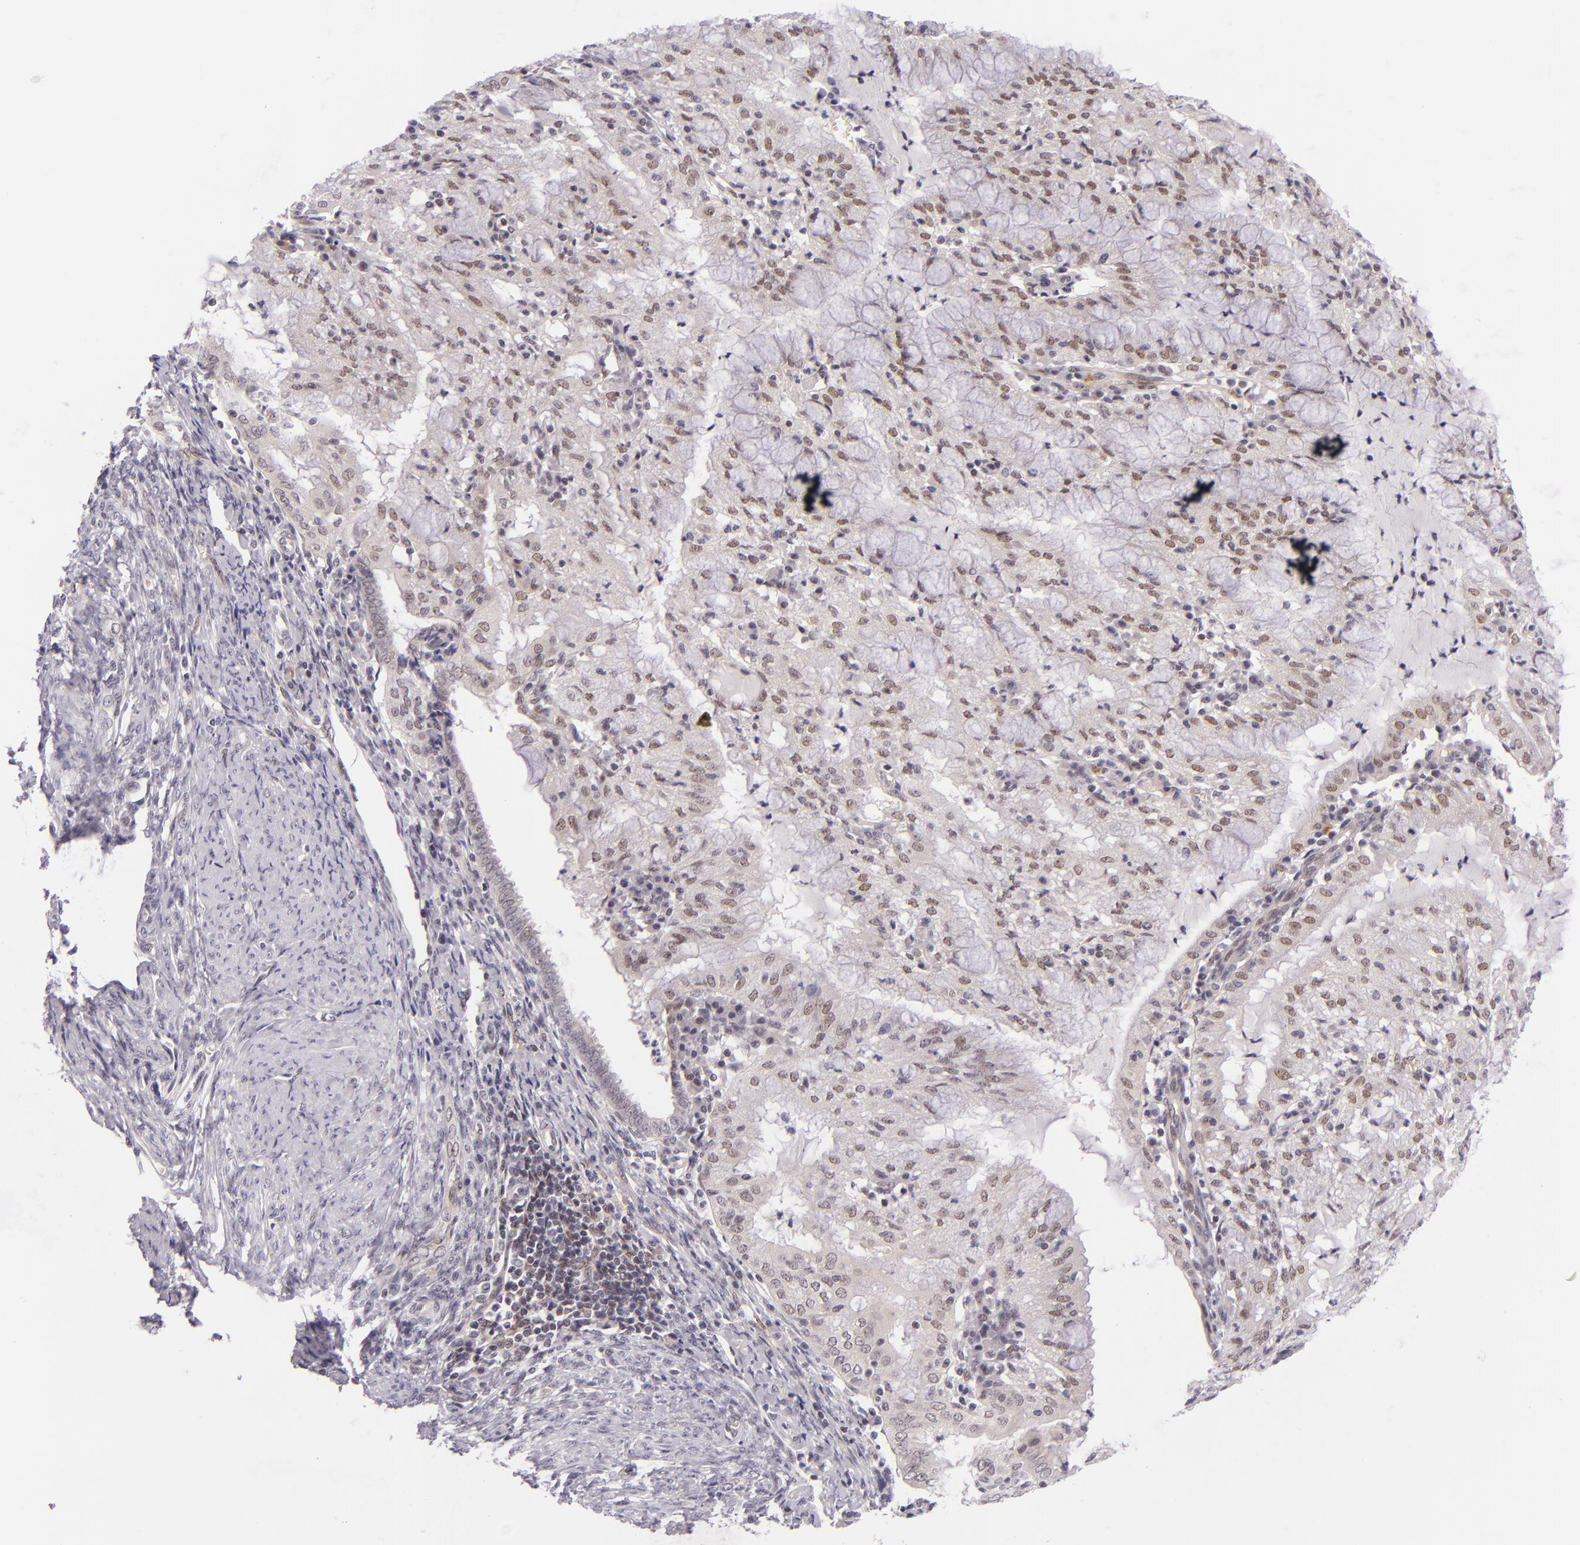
{"staining": {"intensity": "weak", "quantity": "<25%", "location": "nuclear"}, "tissue": "endometrial cancer", "cell_type": "Tumor cells", "image_type": "cancer", "snomed": [{"axis": "morphology", "description": "Adenocarcinoma, NOS"}, {"axis": "topography", "description": "Endometrium"}], "caption": "A high-resolution image shows IHC staining of endometrial cancer, which demonstrates no significant expression in tumor cells. The staining is performed using DAB brown chromogen with nuclei counter-stained in using hematoxylin.", "gene": "BCL3", "patient": {"sex": "female", "age": 63}}